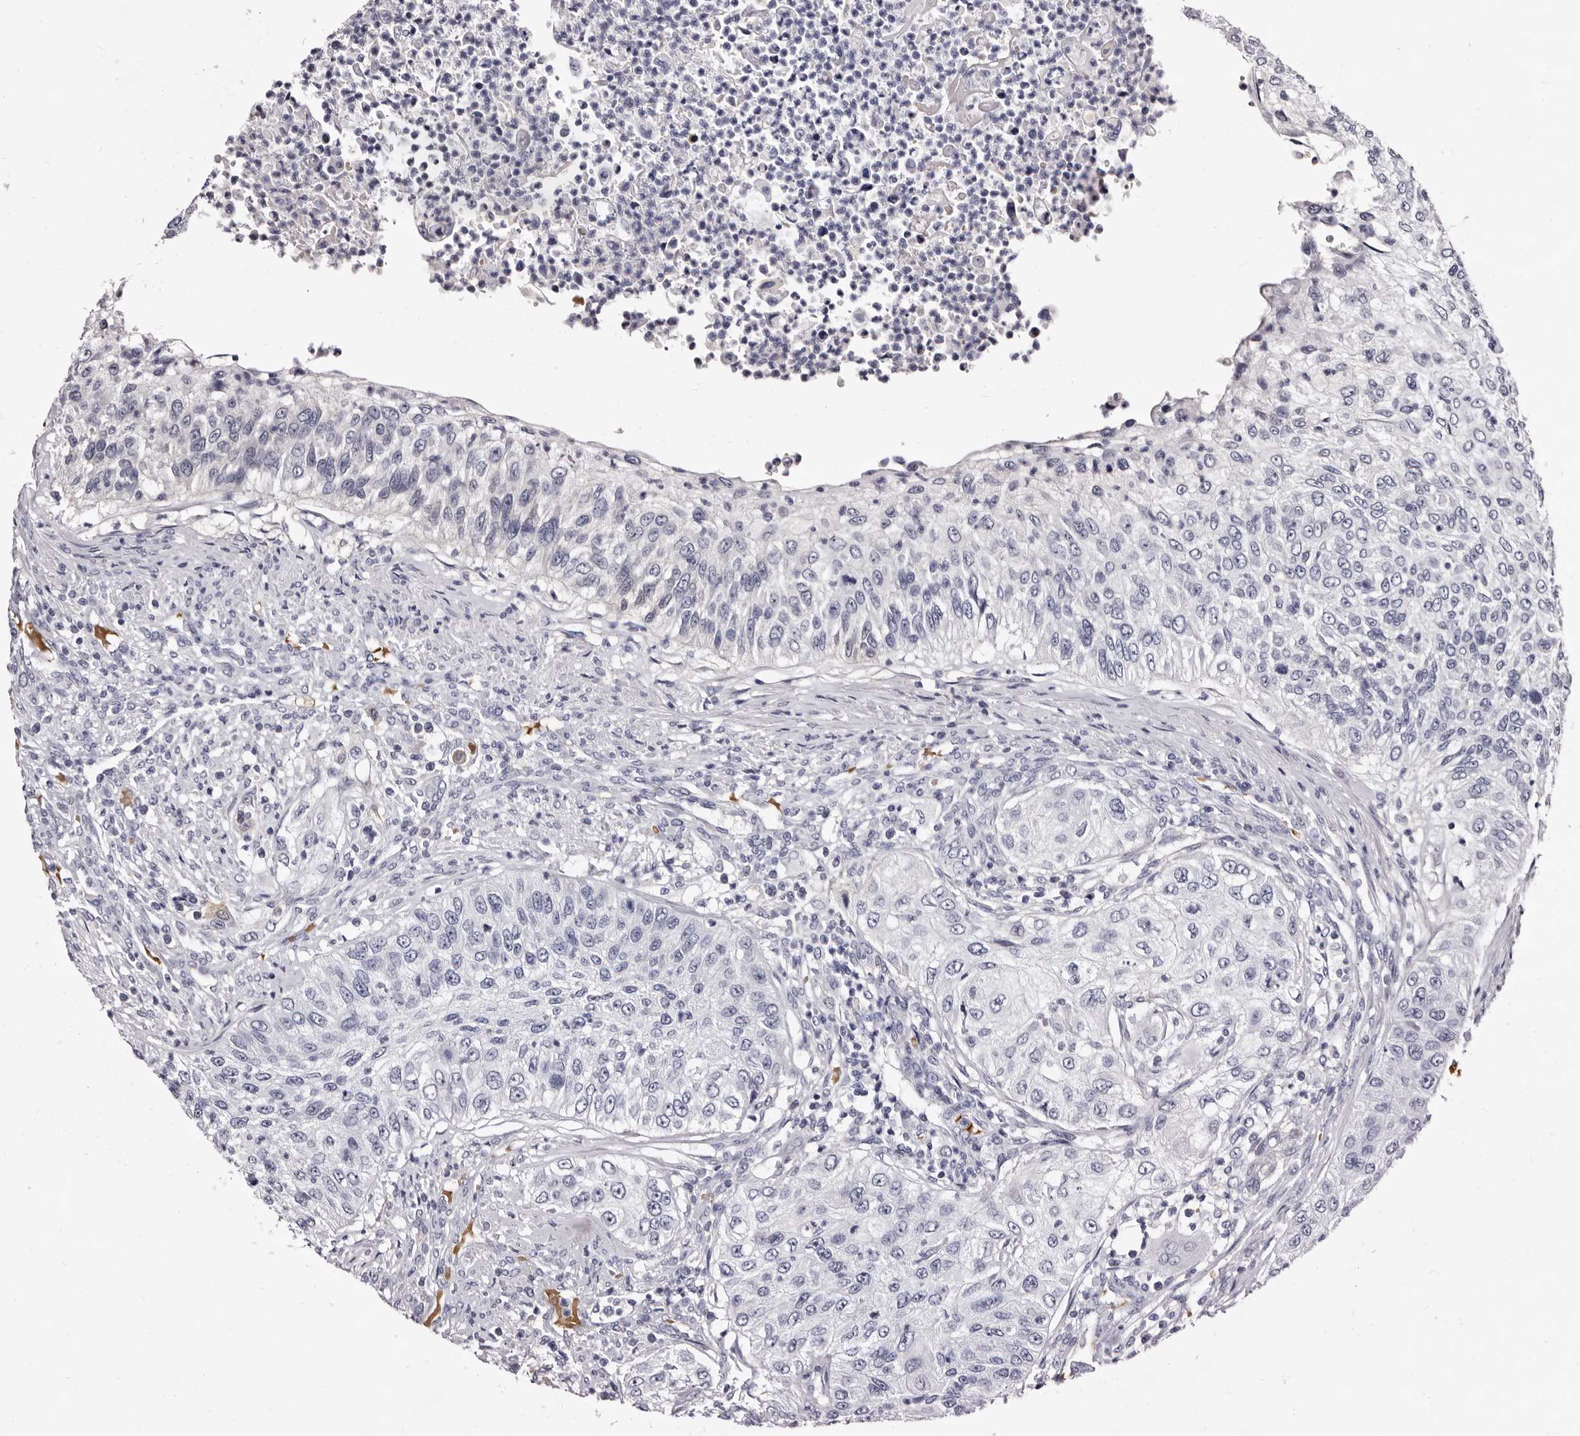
{"staining": {"intensity": "negative", "quantity": "none", "location": "none"}, "tissue": "urothelial cancer", "cell_type": "Tumor cells", "image_type": "cancer", "snomed": [{"axis": "morphology", "description": "Urothelial carcinoma, High grade"}, {"axis": "topography", "description": "Urinary bladder"}], "caption": "DAB immunohistochemical staining of urothelial cancer demonstrates no significant positivity in tumor cells. Nuclei are stained in blue.", "gene": "BPGM", "patient": {"sex": "female", "age": 60}}